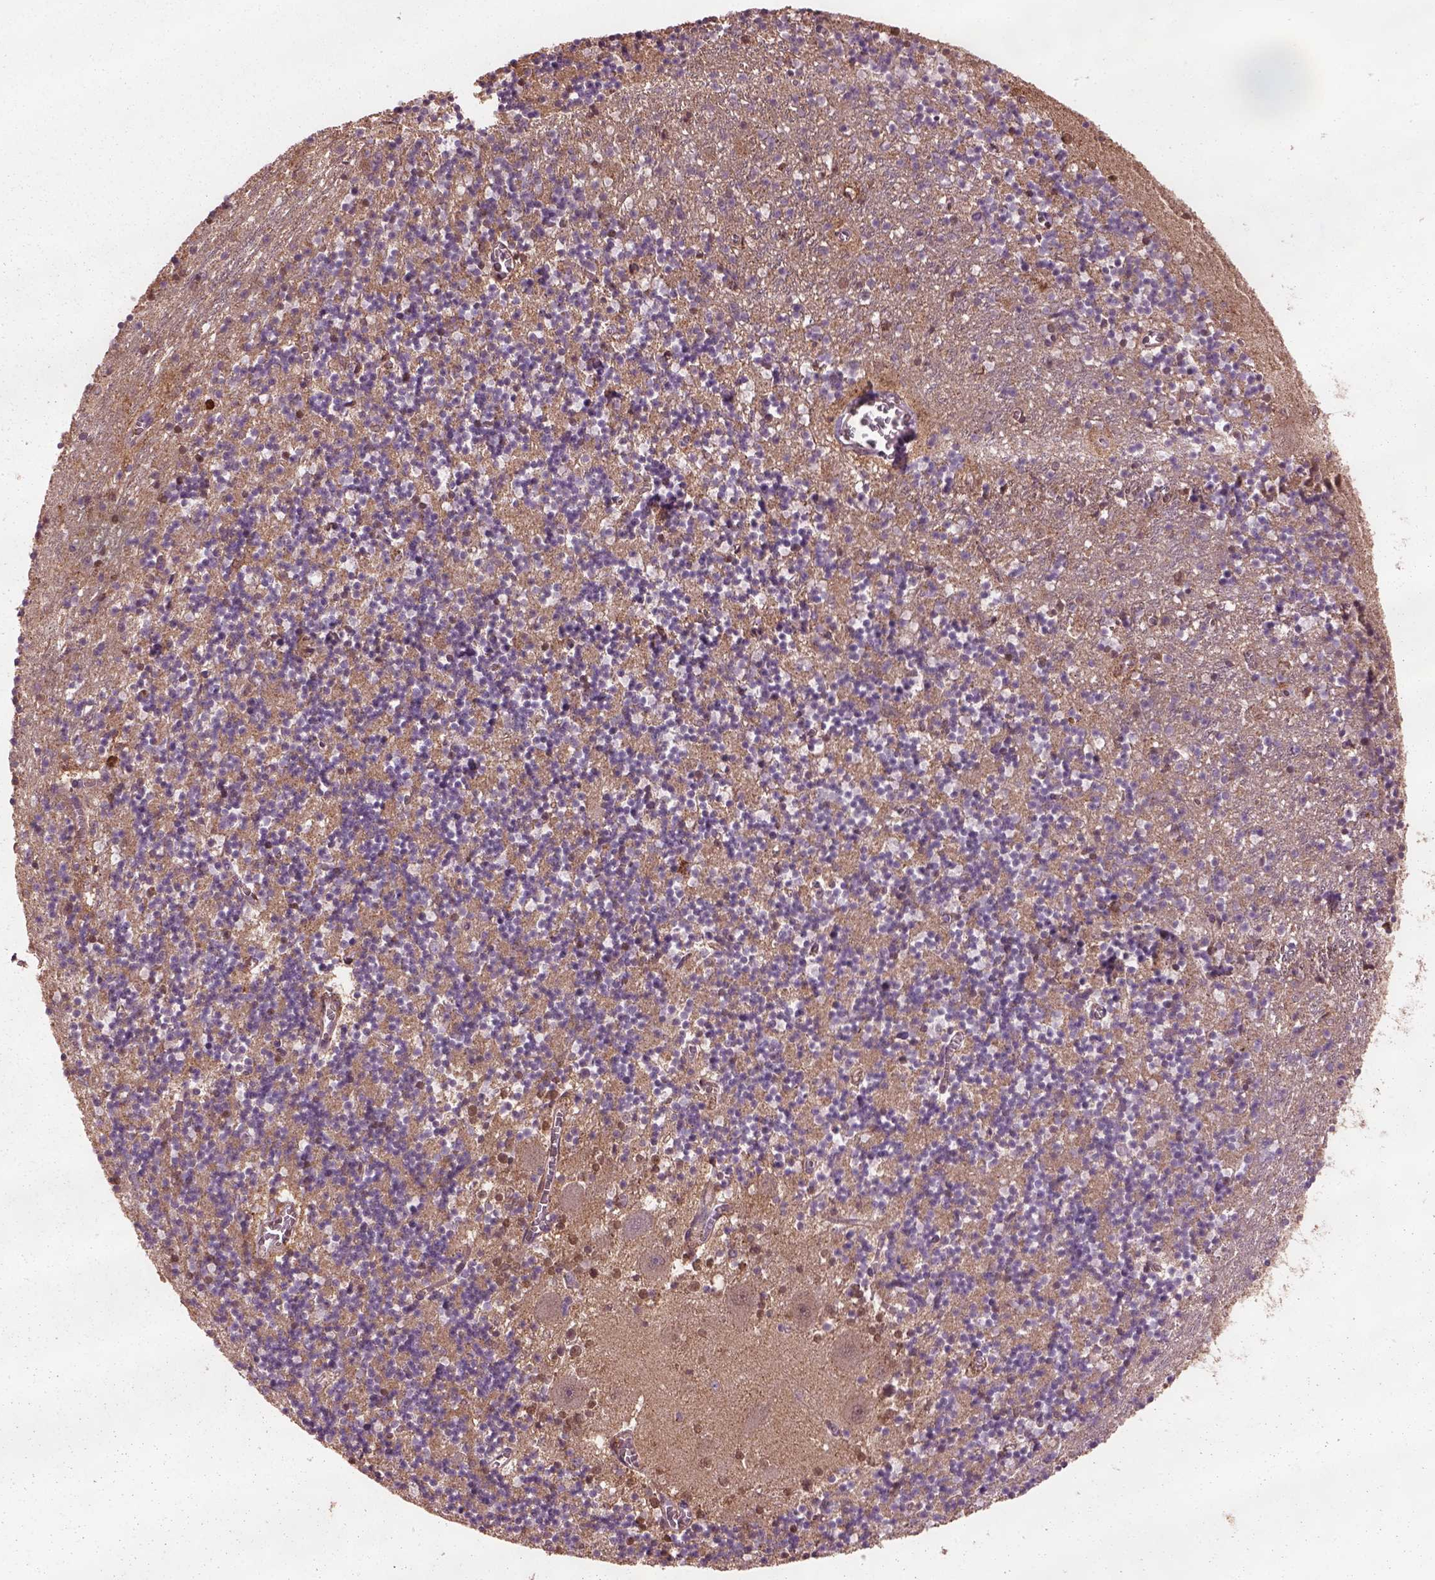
{"staining": {"intensity": "negative", "quantity": "none", "location": "none"}, "tissue": "cerebellum", "cell_type": "Cells in granular layer", "image_type": "normal", "snomed": [{"axis": "morphology", "description": "Normal tissue, NOS"}, {"axis": "topography", "description": "Cerebellum"}], "caption": "Immunohistochemical staining of benign human cerebellum exhibits no significant staining in cells in granular layer. The staining is performed using DAB brown chromogen with nuclei counter-stained in using hematoxylin.", "gene": "SRI", "patient": {"sex": "female", "age": 64}}